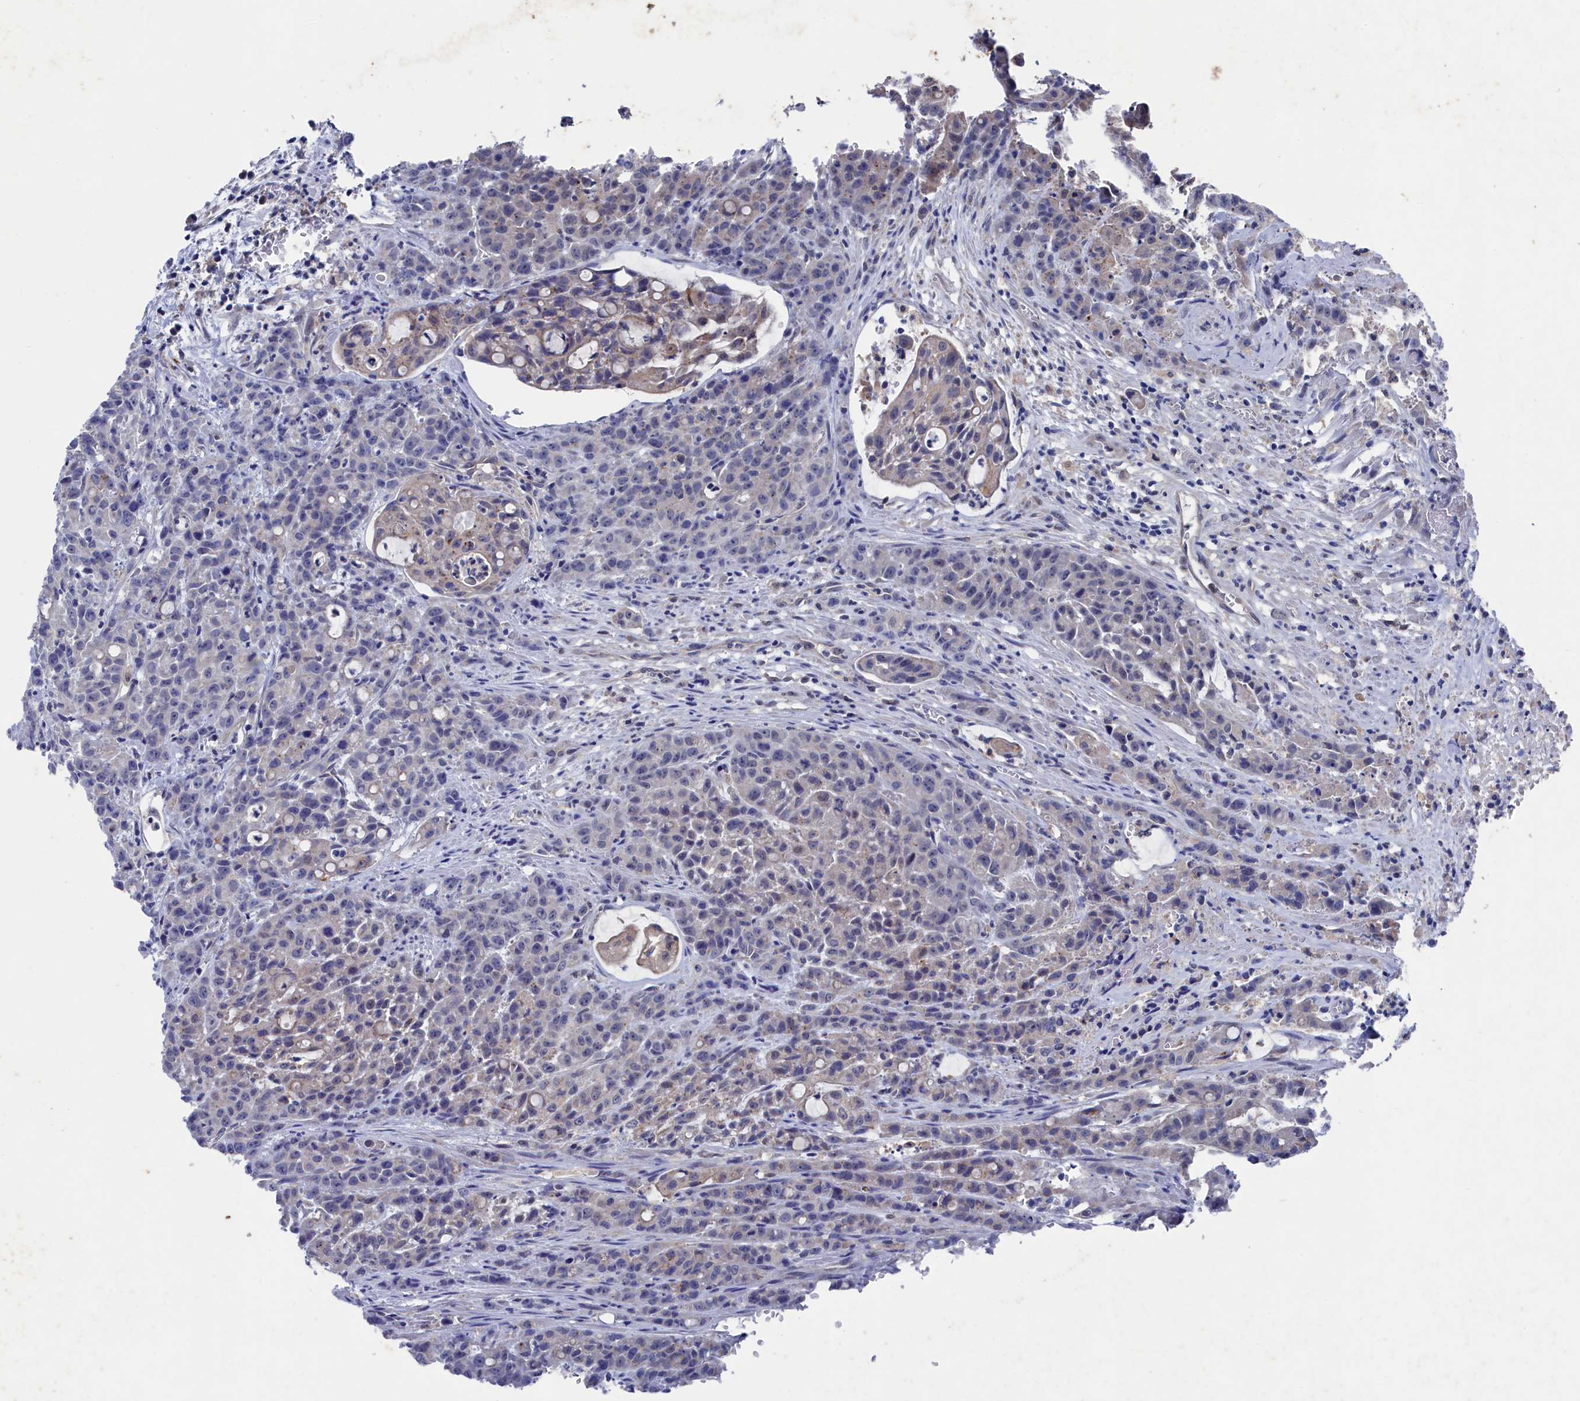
{"staining": {"intensity": "negative", "quantity": "none", "location": "none"}, "tissue": "colorectal cancer", "cell_type": "Tumor cells", "image_type": "cancer", "snomed": [{"axis": "morphology", "description": "Adenocarcinoma, NOS"}, {"axis": "topography", "description": "Colon"}], "caption": "An image of human colorectal adenocarcinoma is negative for staining in tumor cells. Nuclei are stained in blue.", "gene": "RNH1", "patient": {"sex": "male", "age": 62}}